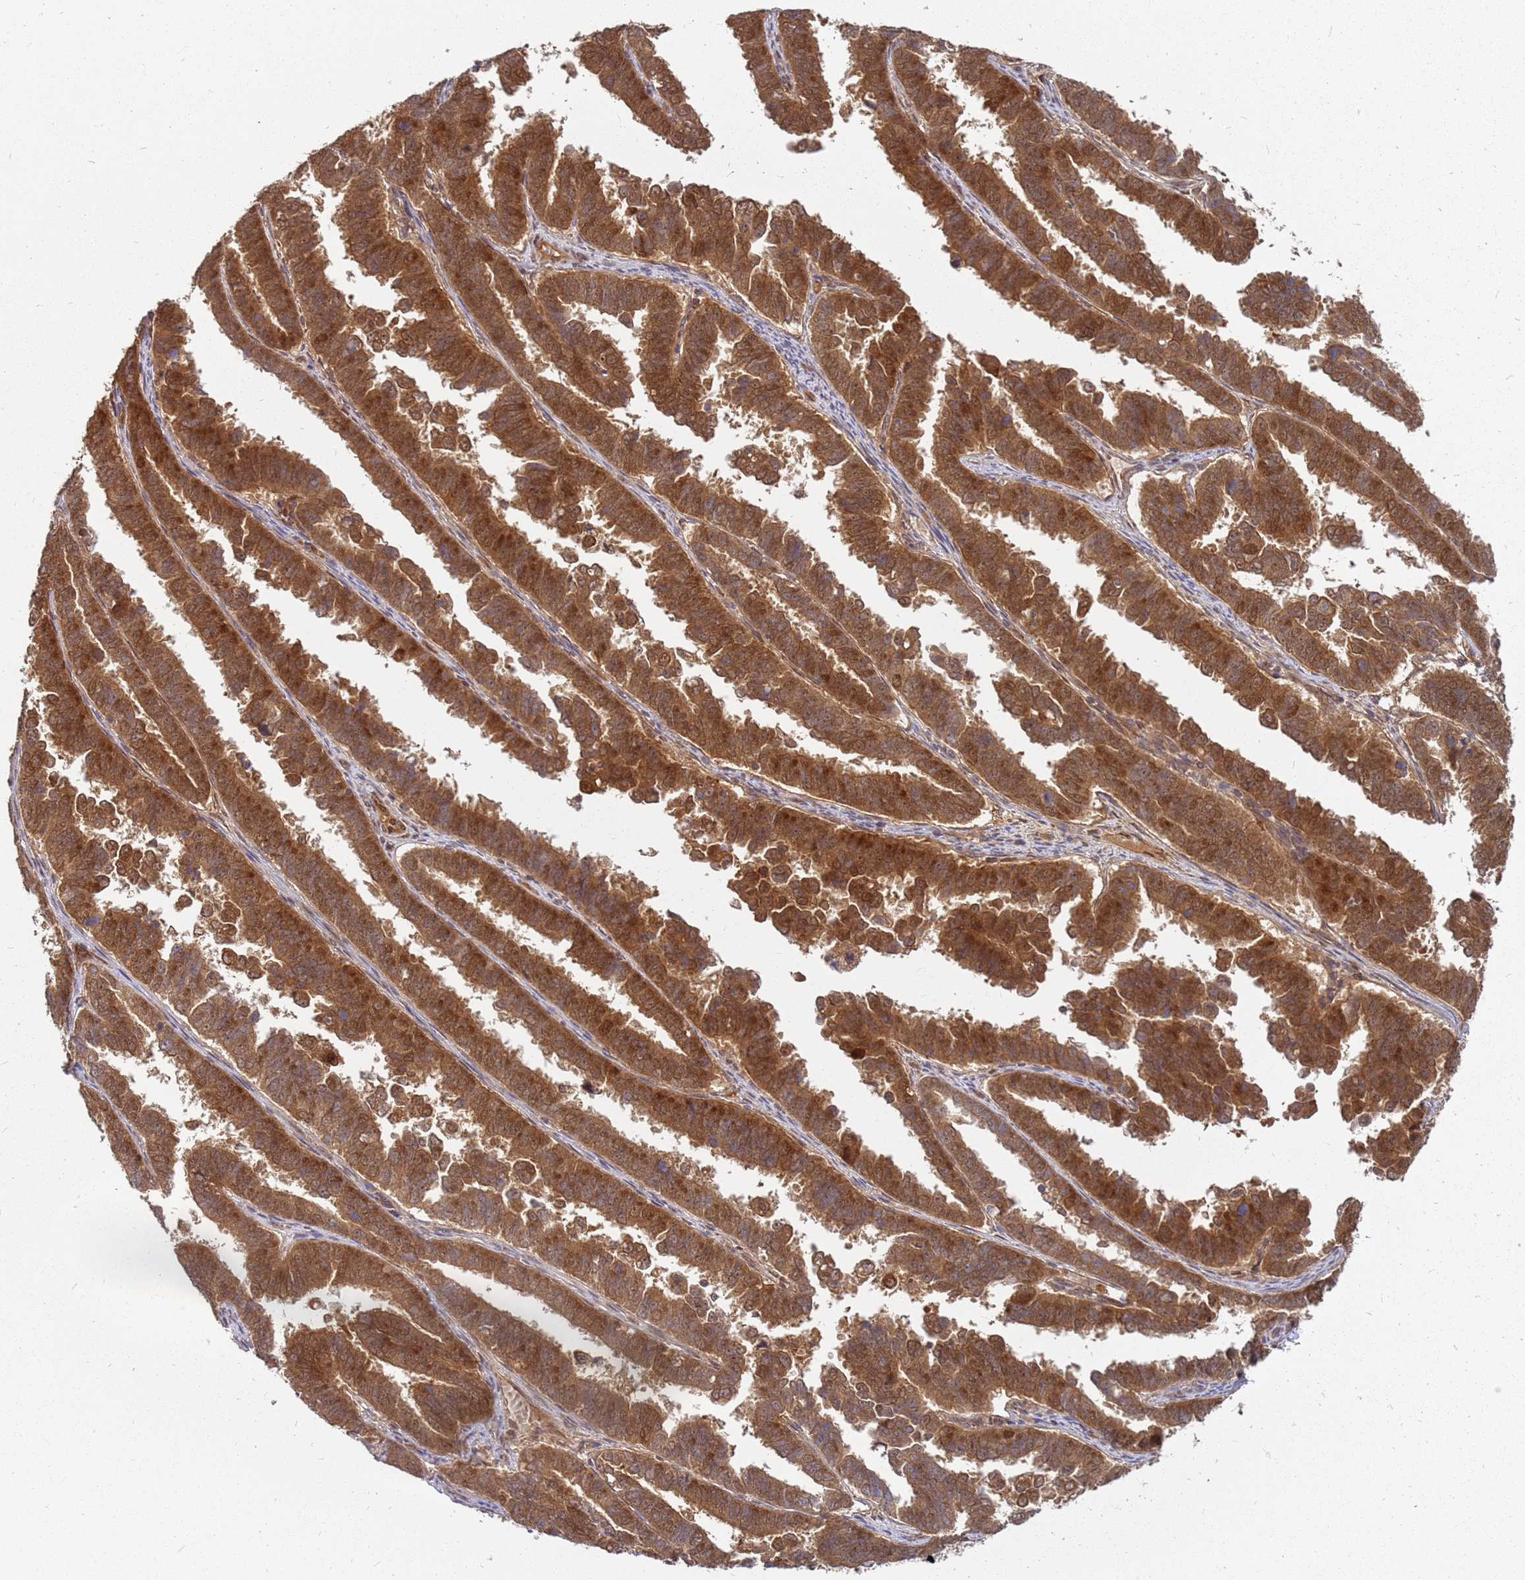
{"staining": {"intensity": "strong", "quantity": ">75%", "location": "cytoplasmic/membranous"}, "tissue": "endometrial cancer", "cell_type": "Tumor cells", "image_type": "cancer", "snomed": [{"axis": "morphology", "description": "Adenocarcinoma, NOS"}, {"axis": "topography", "description": "Endometrium"}], "caption": "Immunohistochemistry of human endometrial cancer (adenocarcinoma) shows high levels of strong cytoplasmic/membranous staining in approximately >75% of tumor cells.", "gene": "NUDT14", "patient": {"sex": "female", "age": 75}}